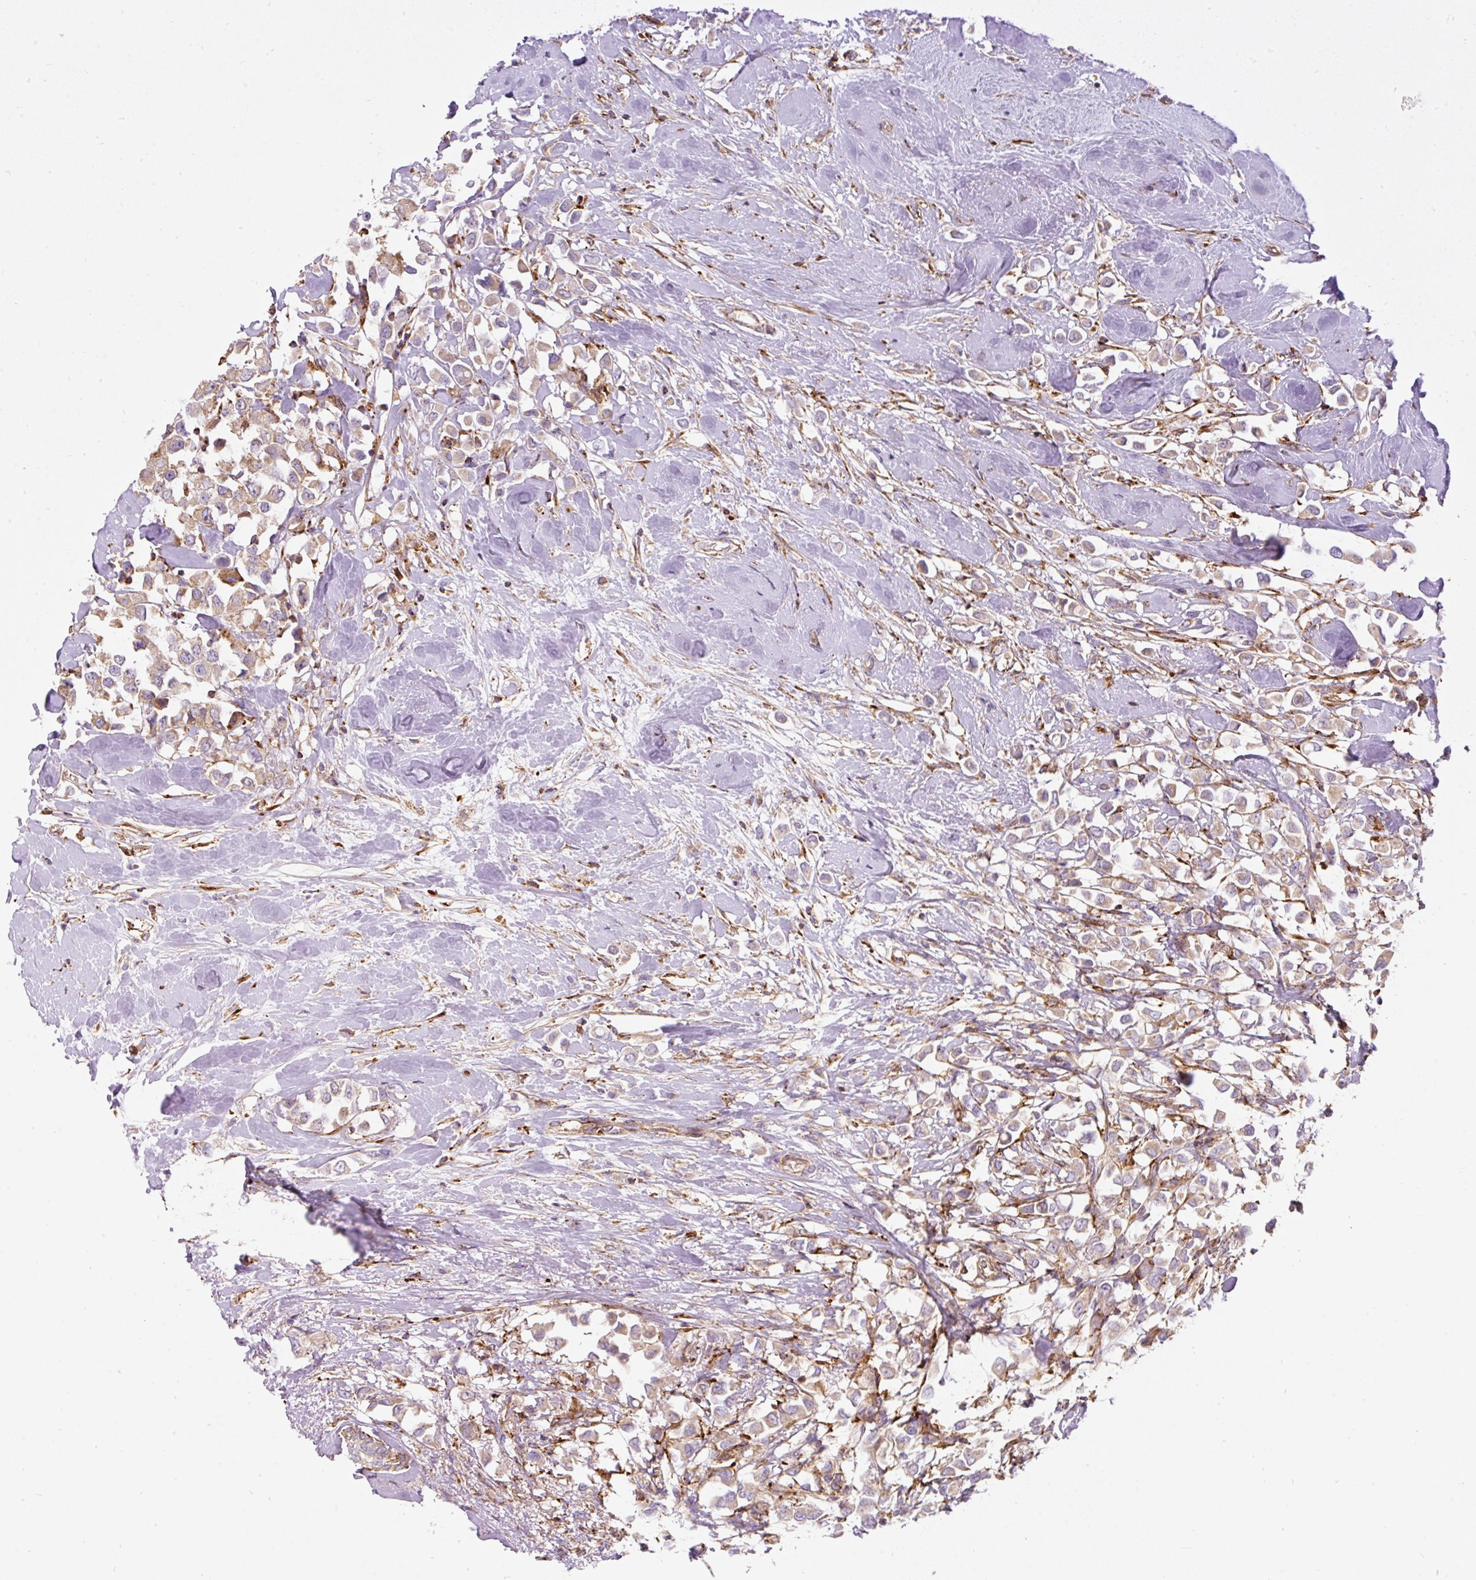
{"staining": {"intensity": "moderate", "quantity": "25%-75%", "location": "cytoplasmic/membranous"}, "tissue": "breast cancer", "cell_type": "Tumor cells", "image_type": "cancer", "snomed": [{"axis": "morphology", "description": "Duct carcinoma"}, {"axis": "topography", "description": "Breast"}], "caption": "The immunohistochemical stain highlights moderate cytoplasmic/membranous positivity in tumor cells of invasive ductal carcinoma (breast) tissue.", "gene": "ERAP2", "patient": {"sex": "female", "age": 61}}